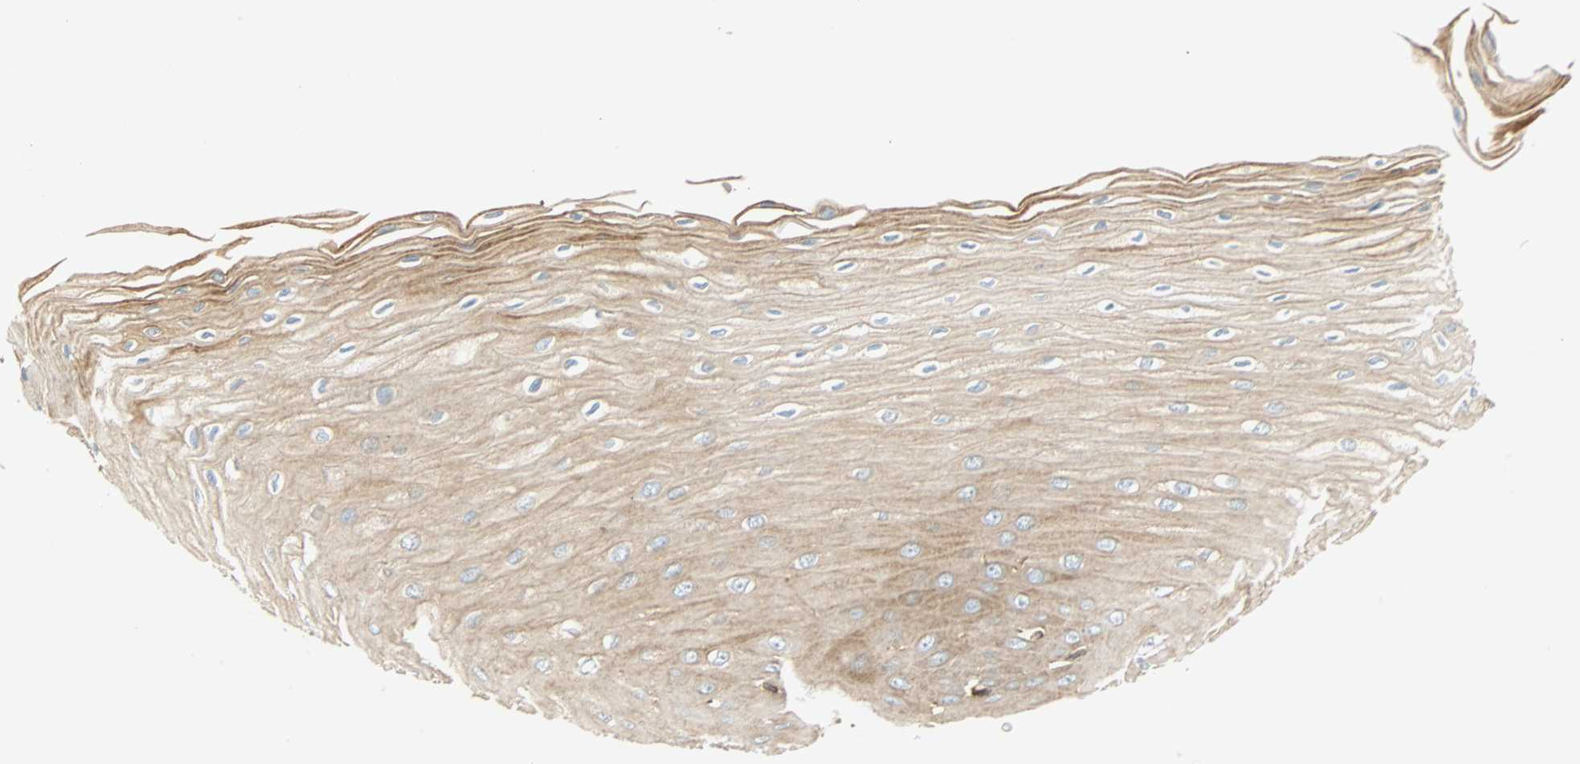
{"staining": {"intensity": "moderate", "quantity": "25%-75%", "location": "cytoplasmic/membranous"}, "tissue": "esophagus", "cell_type": "Squamous epithelial cells", "image_type": "normal", "snomed": [{"axis": "morphology", "description": "Normal tissue, NOS"}, {"axis": "morphology", "description": "Squamous cell carcinoma, NOS"}, {"axis": "topography", "description": "Esophagus"}], "caption": "Immunohistochemical staining of unremarkable human esophagus exhibits 25%-75% levels of moderate cytoplasmic/membranous protein expression in about 25%-75% of squamous epithelial cells. Using DAB (brown) and hematoxylin (blue) stains, captured at high magnification using brightfield microscopy.", "gene": "FMNL1", "patient": {"sex": "male", "age": 65}}